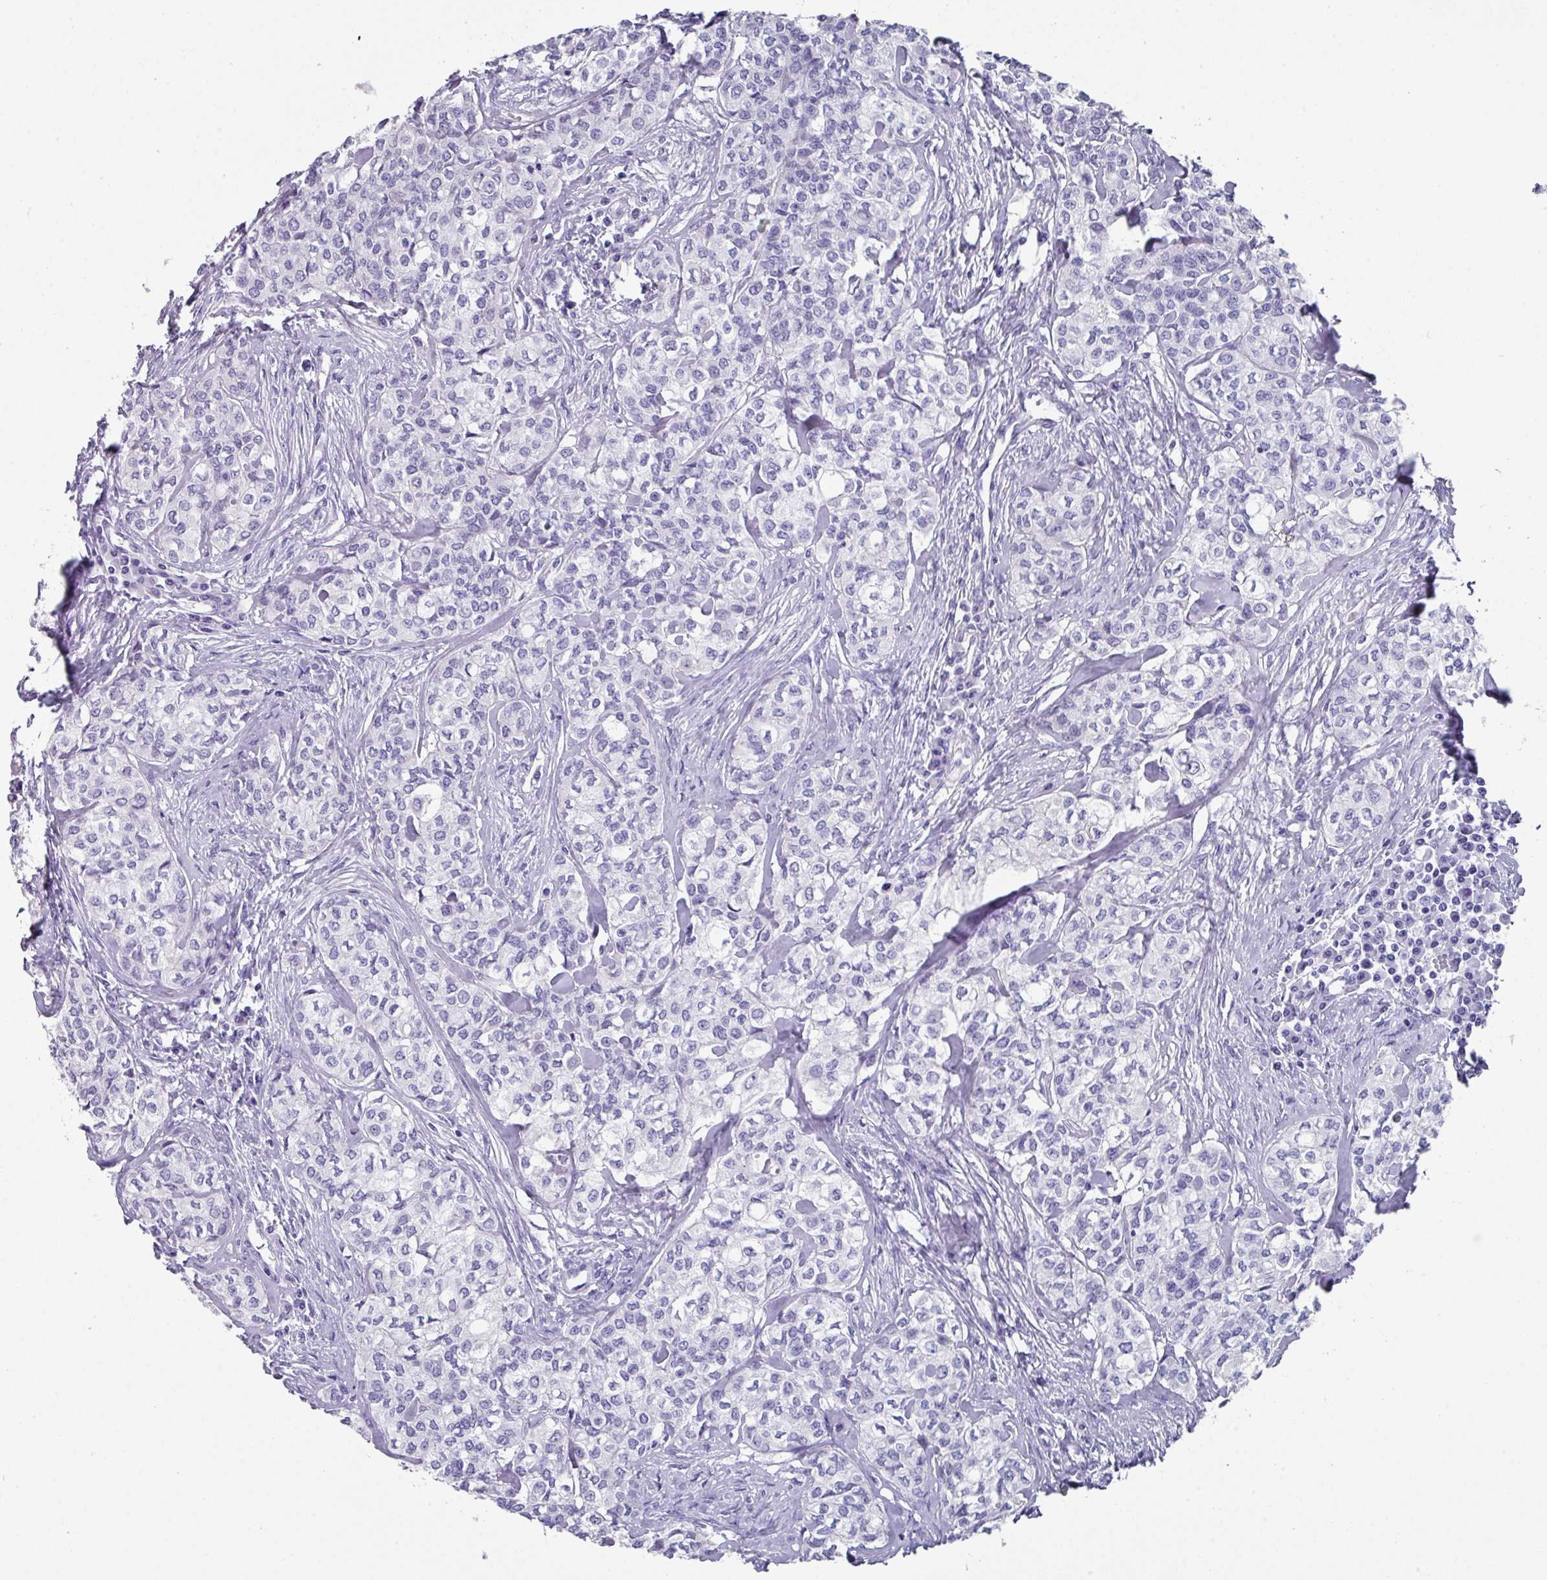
{"staining": {"intensity": "negative", "quantity": "none", "location": "none"}, "tissue": "head and neck cancer", "cell_type": "Tumor cells", "image_type": "cancer", "snomed": [{"axis": "morphology", "description": "Adenocarcinoma, NOS"}, {"axis": "topography", "description": "Head-Neck"}], "caption": "Tumor cells are negative for protein expression in human head and neck adenocarcinoma.", "gene": "PEX10", "patient": {"sex": "male", "age": 81}}